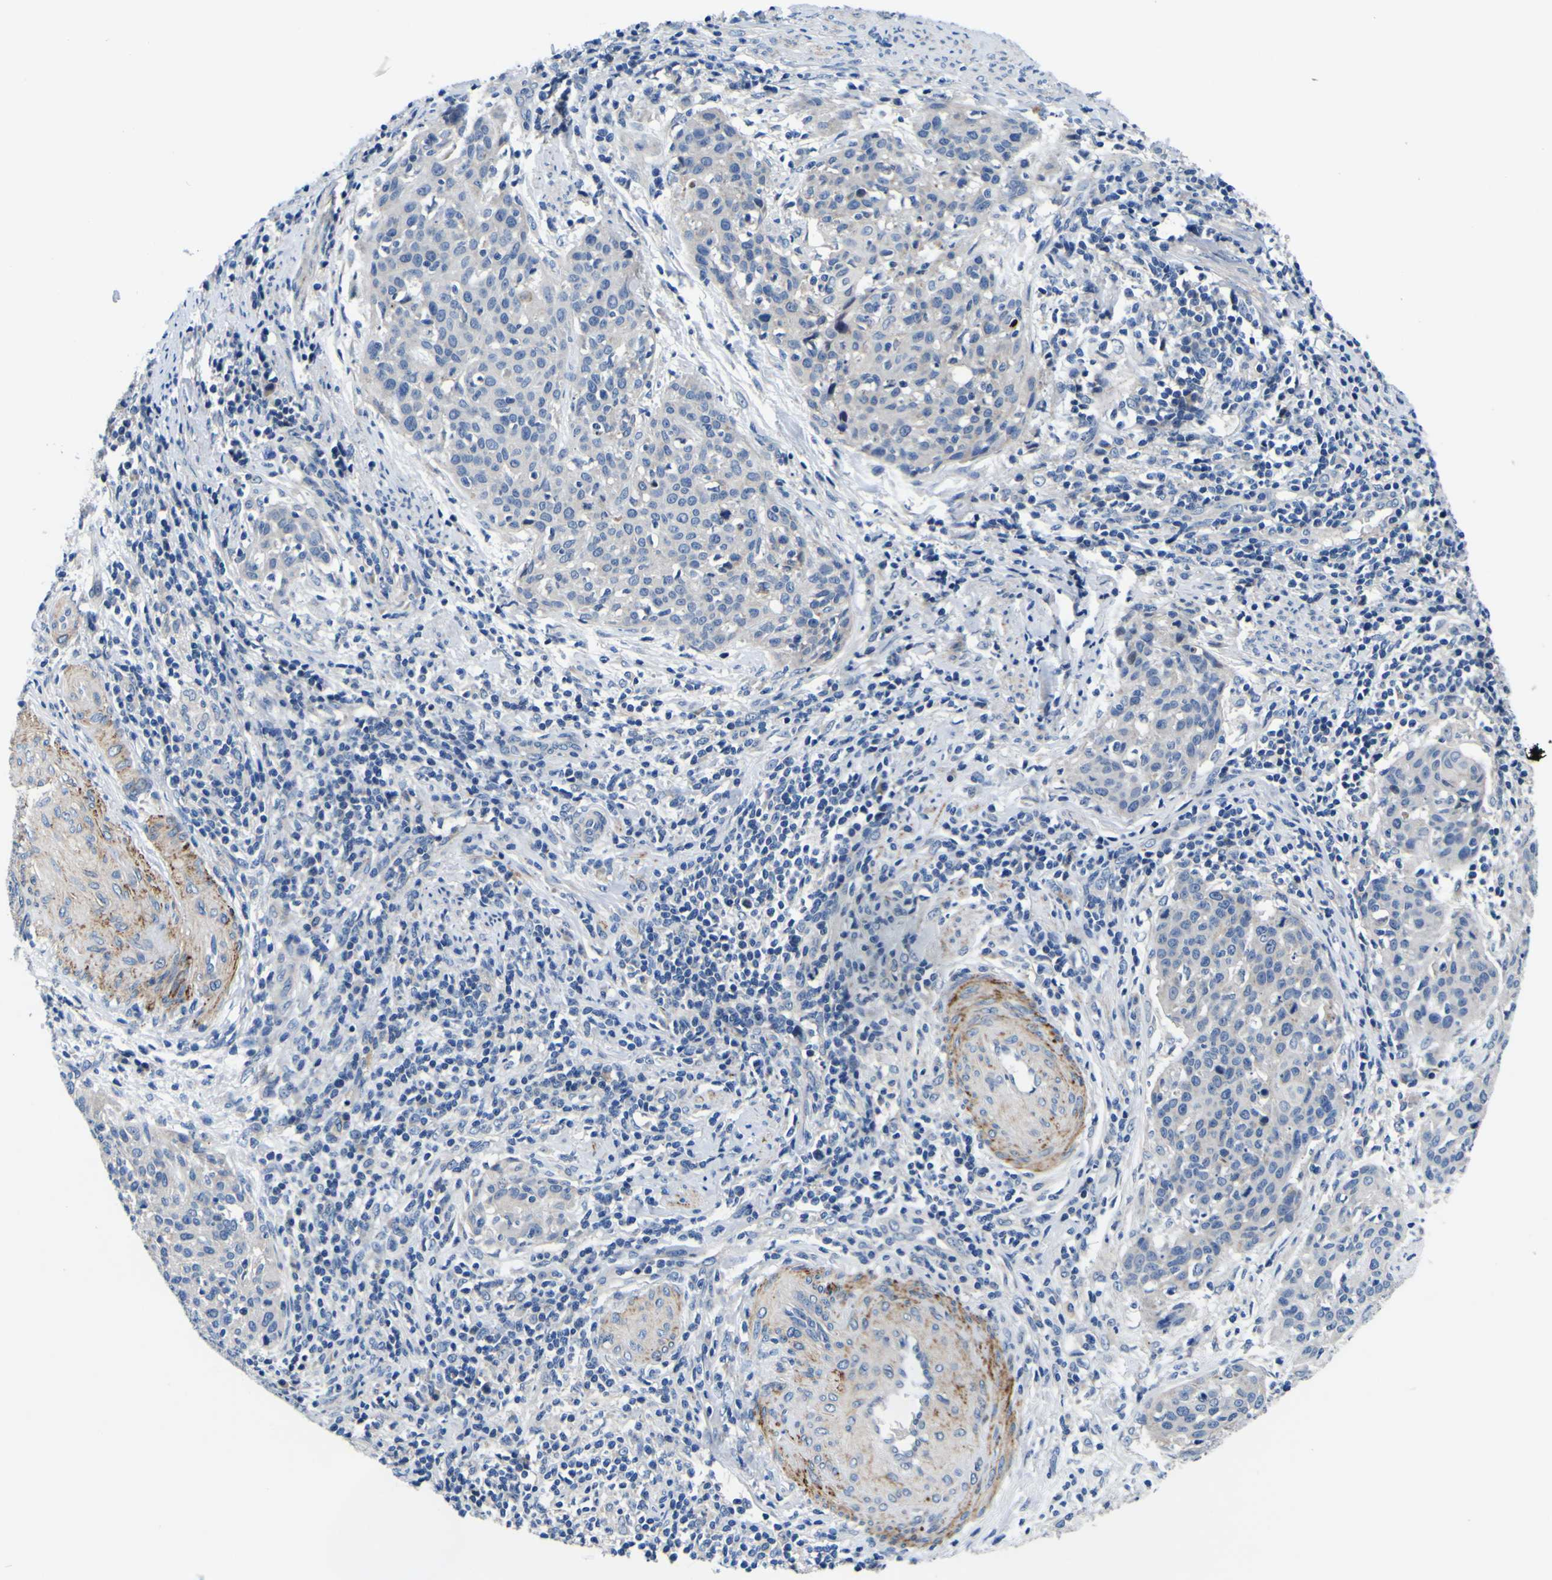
{"staining": {"intensity": "weak", "quantity": "25%-75%", "location": "cytoplasmic/membranous"}, "tissue": "cervical cancer", "cell_type": "Tumor cells", "image_type": "cancer", "snomed": [{"axis": "morphology", "description": "Squamous cell carcinoma, NOS"}, {"axis": "topography", "description": "Cervix"}], "caption": "Brown immunohistochemical staining in squamous cell carcinoma (cervical) displays weak cytoplasmic/membranous expression in about 25%-75% of tumor cells.", "gene": "AGAP3", "patient": {"sex": "female", "age": 38}}